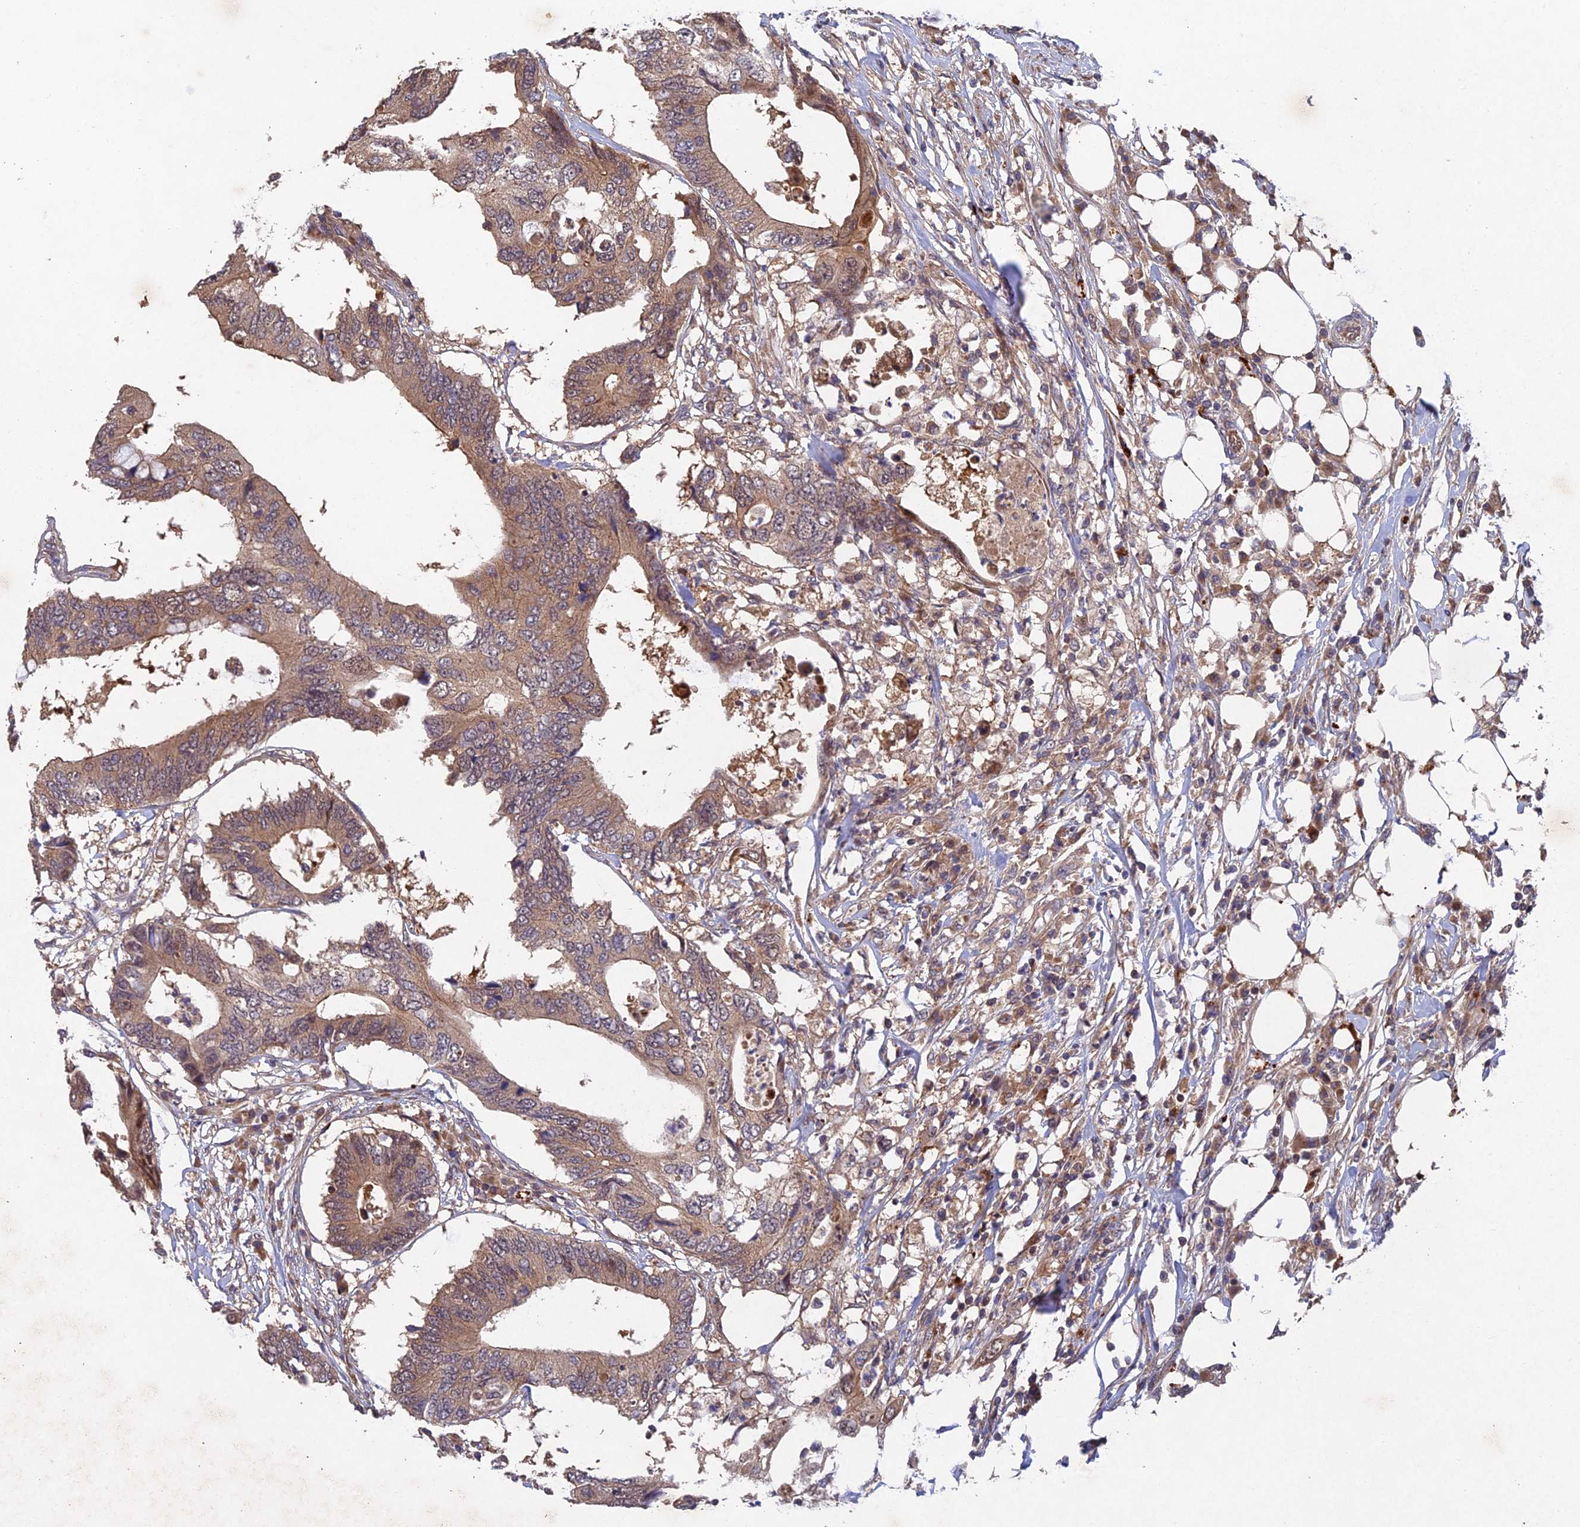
{"staining": {"intensity": "weak", "quantity": ">75%", "location": "cytoplasmic/membranous"}, "tissue": "colorectal cancer", "cell_type": "Tumor cells", "image_type": "cancer", "snomed": [{"axis": "morphology", "description": "Adenocarcinoma, NOS"}, {"axis": "topography", "description": "Colon"}], "caption": "A low amount of weak cytoplasmic/membranous positivity is present in approximately >75% of tumor cells in adenocarcinoma (colorectal) tissue.", "gene": "NSMCE1", "patient": {"sex": "male", "age": 71}}